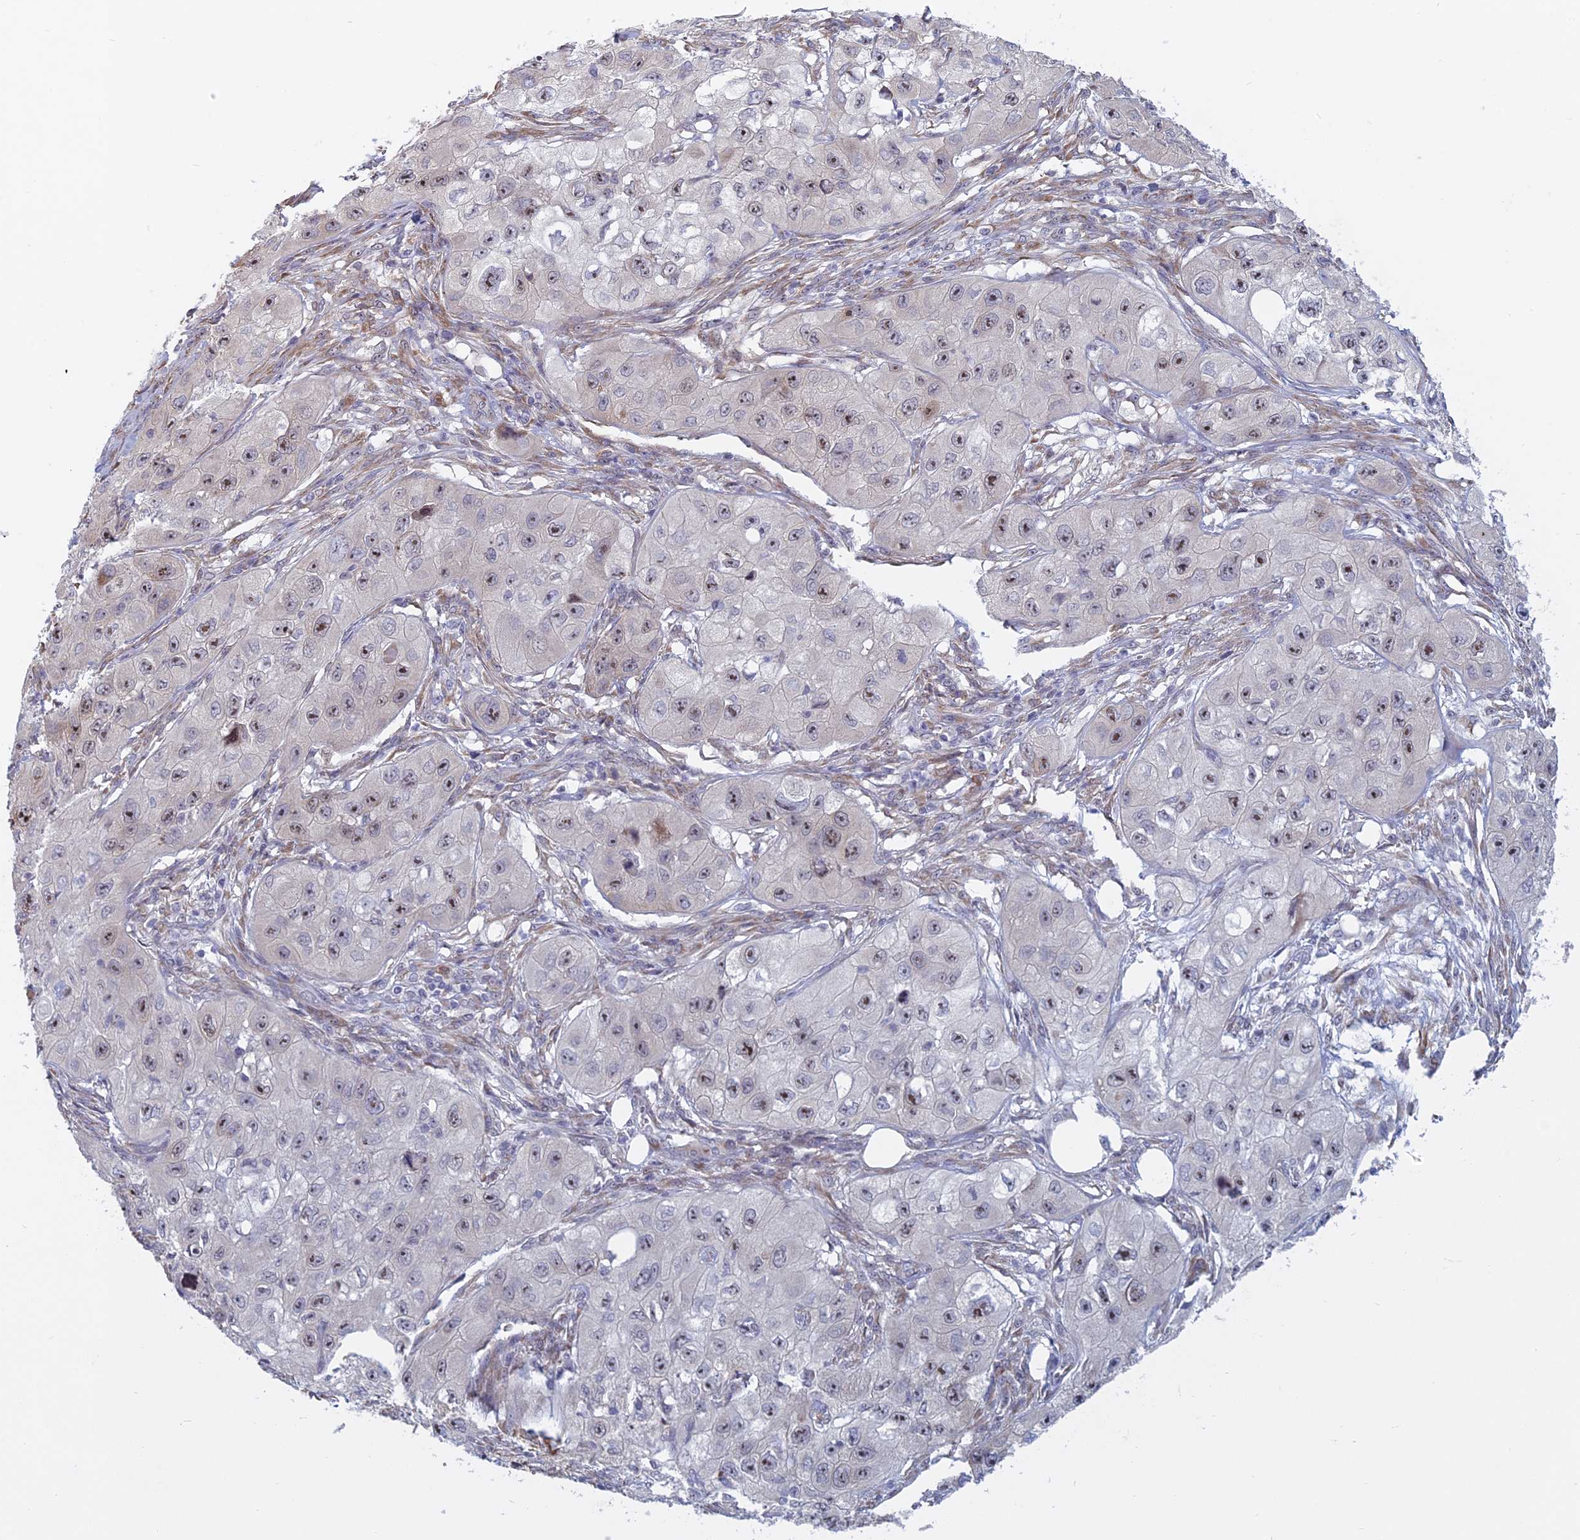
{"staining": {"intensity": "moderate", "quantity": "25%-75%", "location": "nuclear"}, "tissue": "skin cancer", "cell_type": "Tumor cells", "image_type": "cancer", "snomed": [{"axis": "morphology", "description": "Squamous cell carcinoma, NOS"}, {"axis": "topography", "description": "Skin"}, {"axis": "topography", "description": "Subcutis"}], "caption": "DAB (3,3'-diaminobenzidine) immunohistochemical staining of skin cancer (squamous cell carcinoma) displays moderate nuclear protein positivity in about 25%-75% of tumor cells.", "gene": "RPS19BP1", "patient": {"sex": "male", "age": 73}}